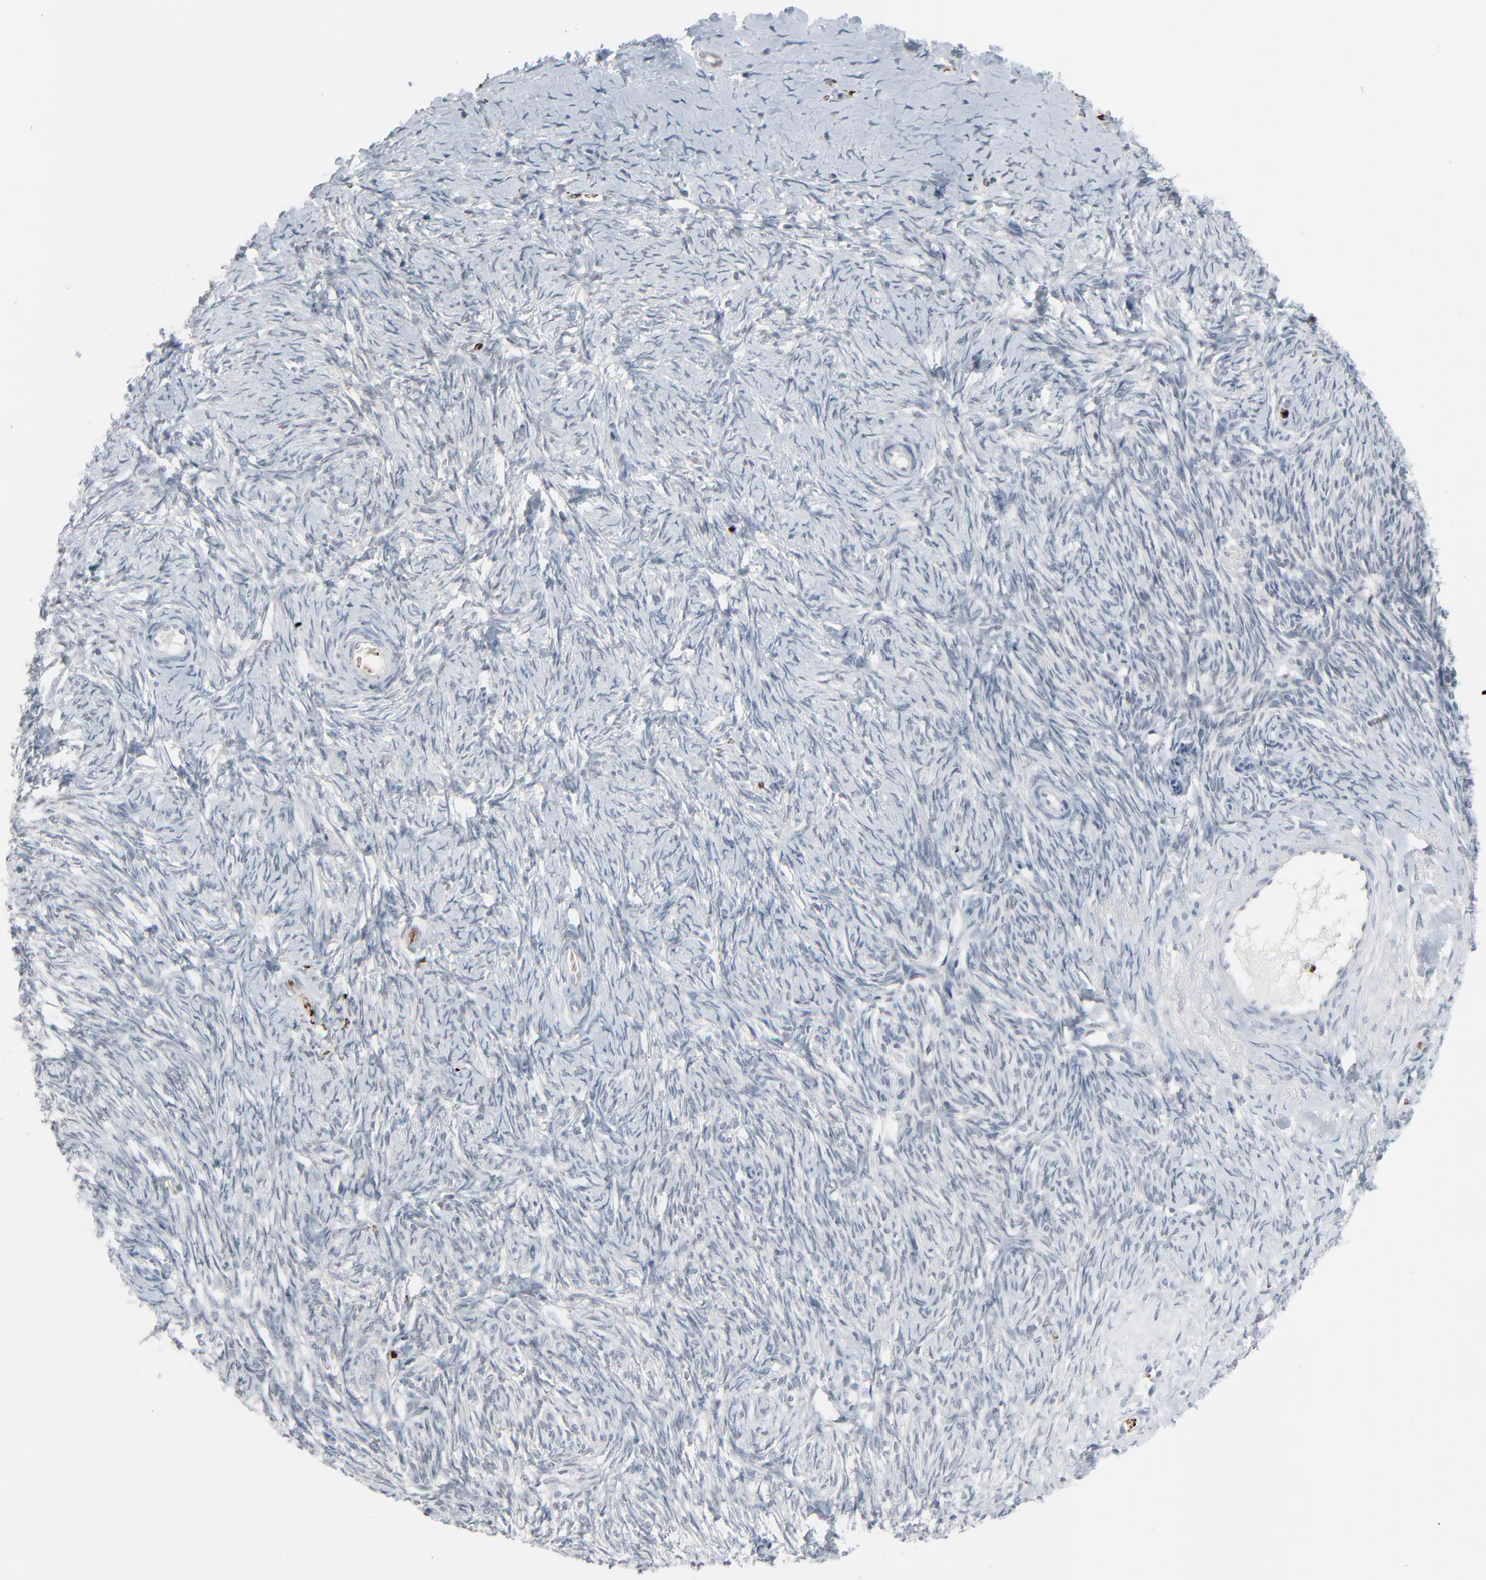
{"staining": {"intensity": "negative", "quantity": "none", "location": "none"}, "tissue": "ovarian cancer", "cell_type": "Tumor cells", "image_type": "cancer", "snomed": [{"axis": "morphology", "description": "Normal tissue, NOS"}, {"axis": "morphology", "description": "Cystadenocarcinoma, serous, NOS"}, {"axis": "topography", "description": "Ovary"}], "caption": "Immunohistochemistry (IHC) photomicrograph of human ovarian cancer (serous cystadenocarcinoma) stained for a protein (brown), which shows no staining in tumor cells.", "gene": "SAGE1", "patient": {"sex": "female", "age": 62}}